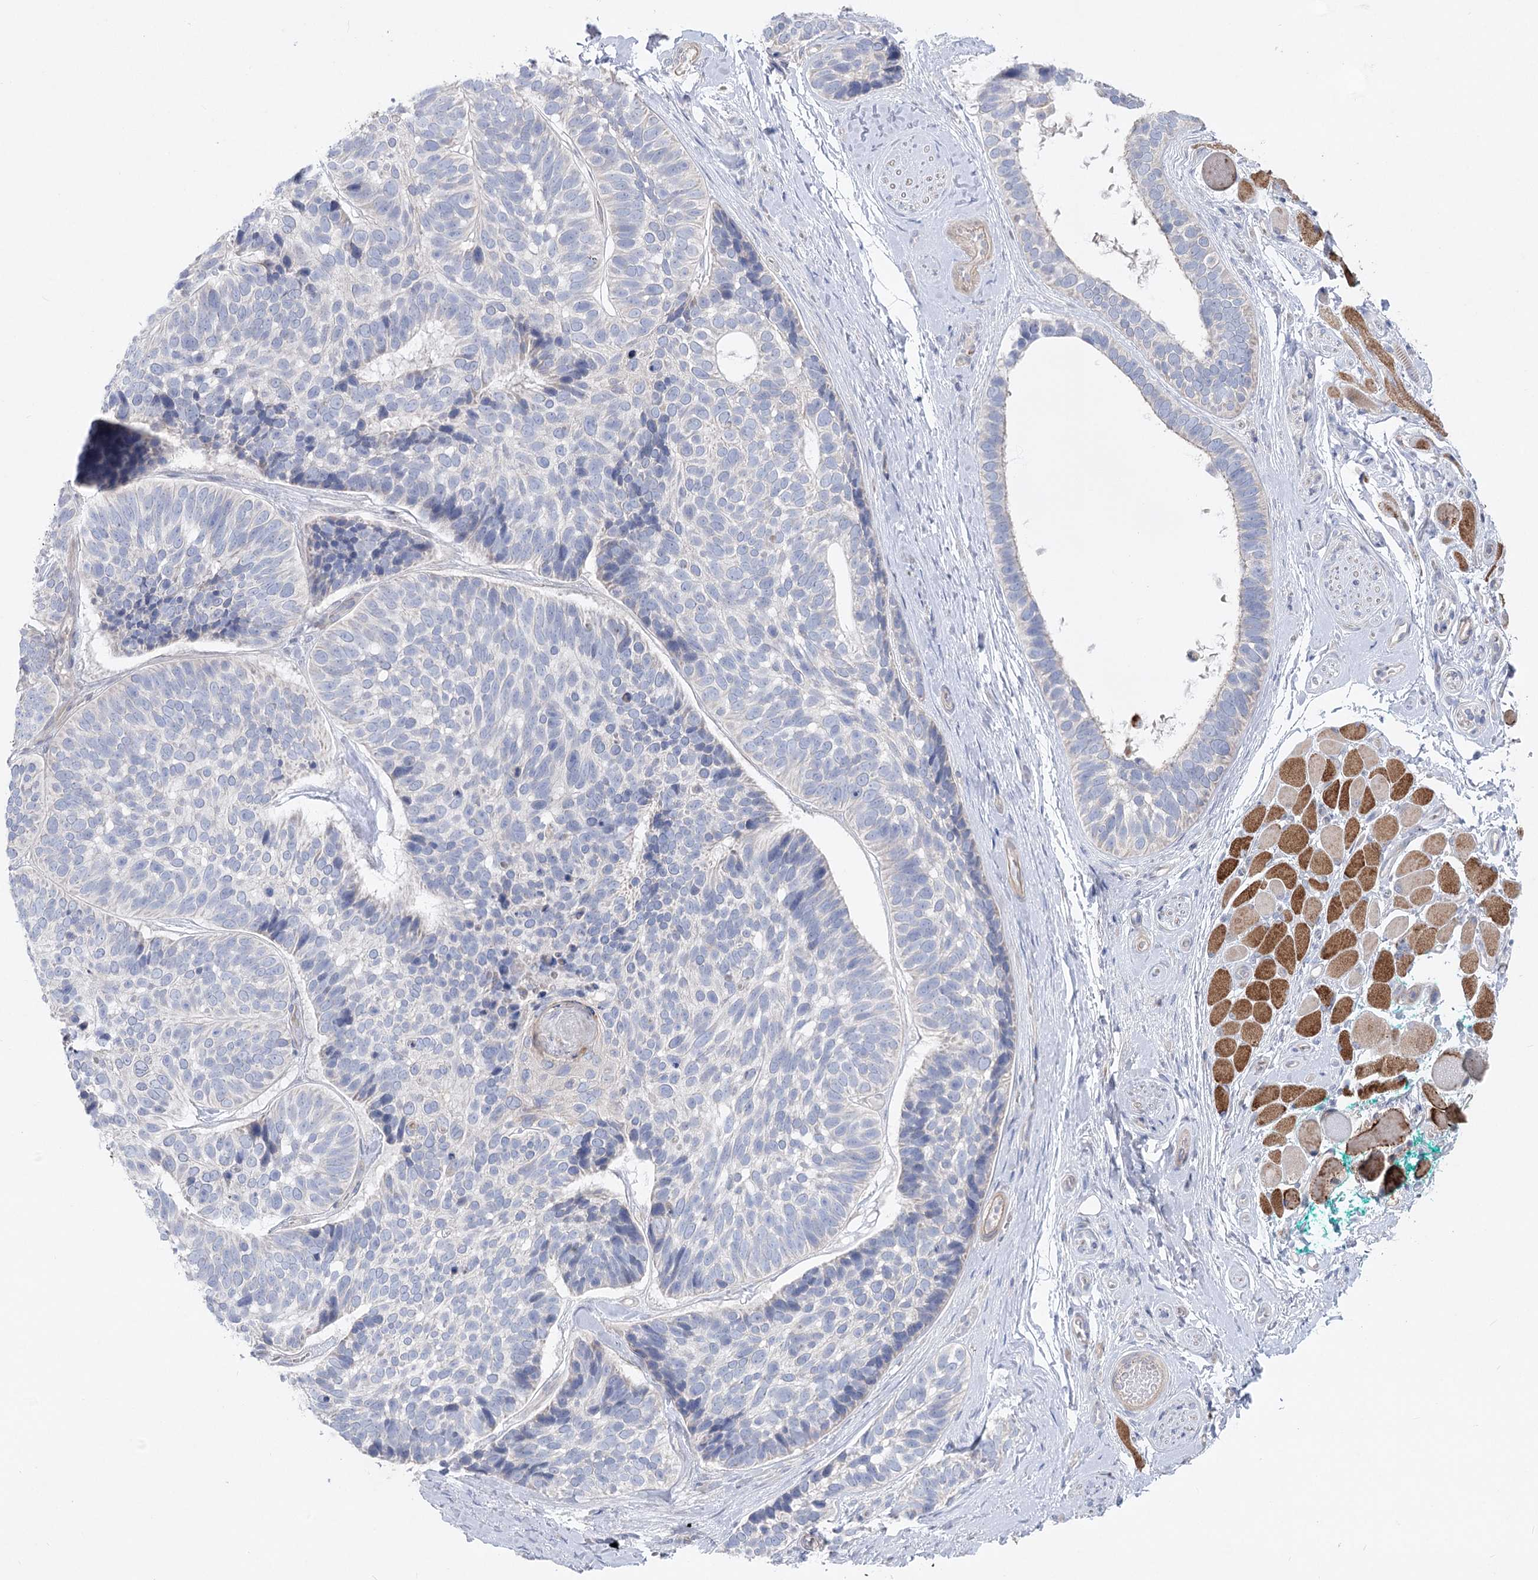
{"staining": {"intensity": "negative", "quantity": "none", "location": "none"}, "tissue": "skin cancer", "cell_type": "Tumor cells", "image_type": "cancer", "snomed": [{"axis": "morphology", "description": "Basal cell carcinoma"}, {"axis": "topography", "description": "Skin"}], "caption": "An IHC photomicrograph of skin basal cell carcinoma is shown. There is no staining in tumor cells of skin basal cell carcinoma.", "gene": "SCN11A", "patient": {"sex": "male", "age": 62}}